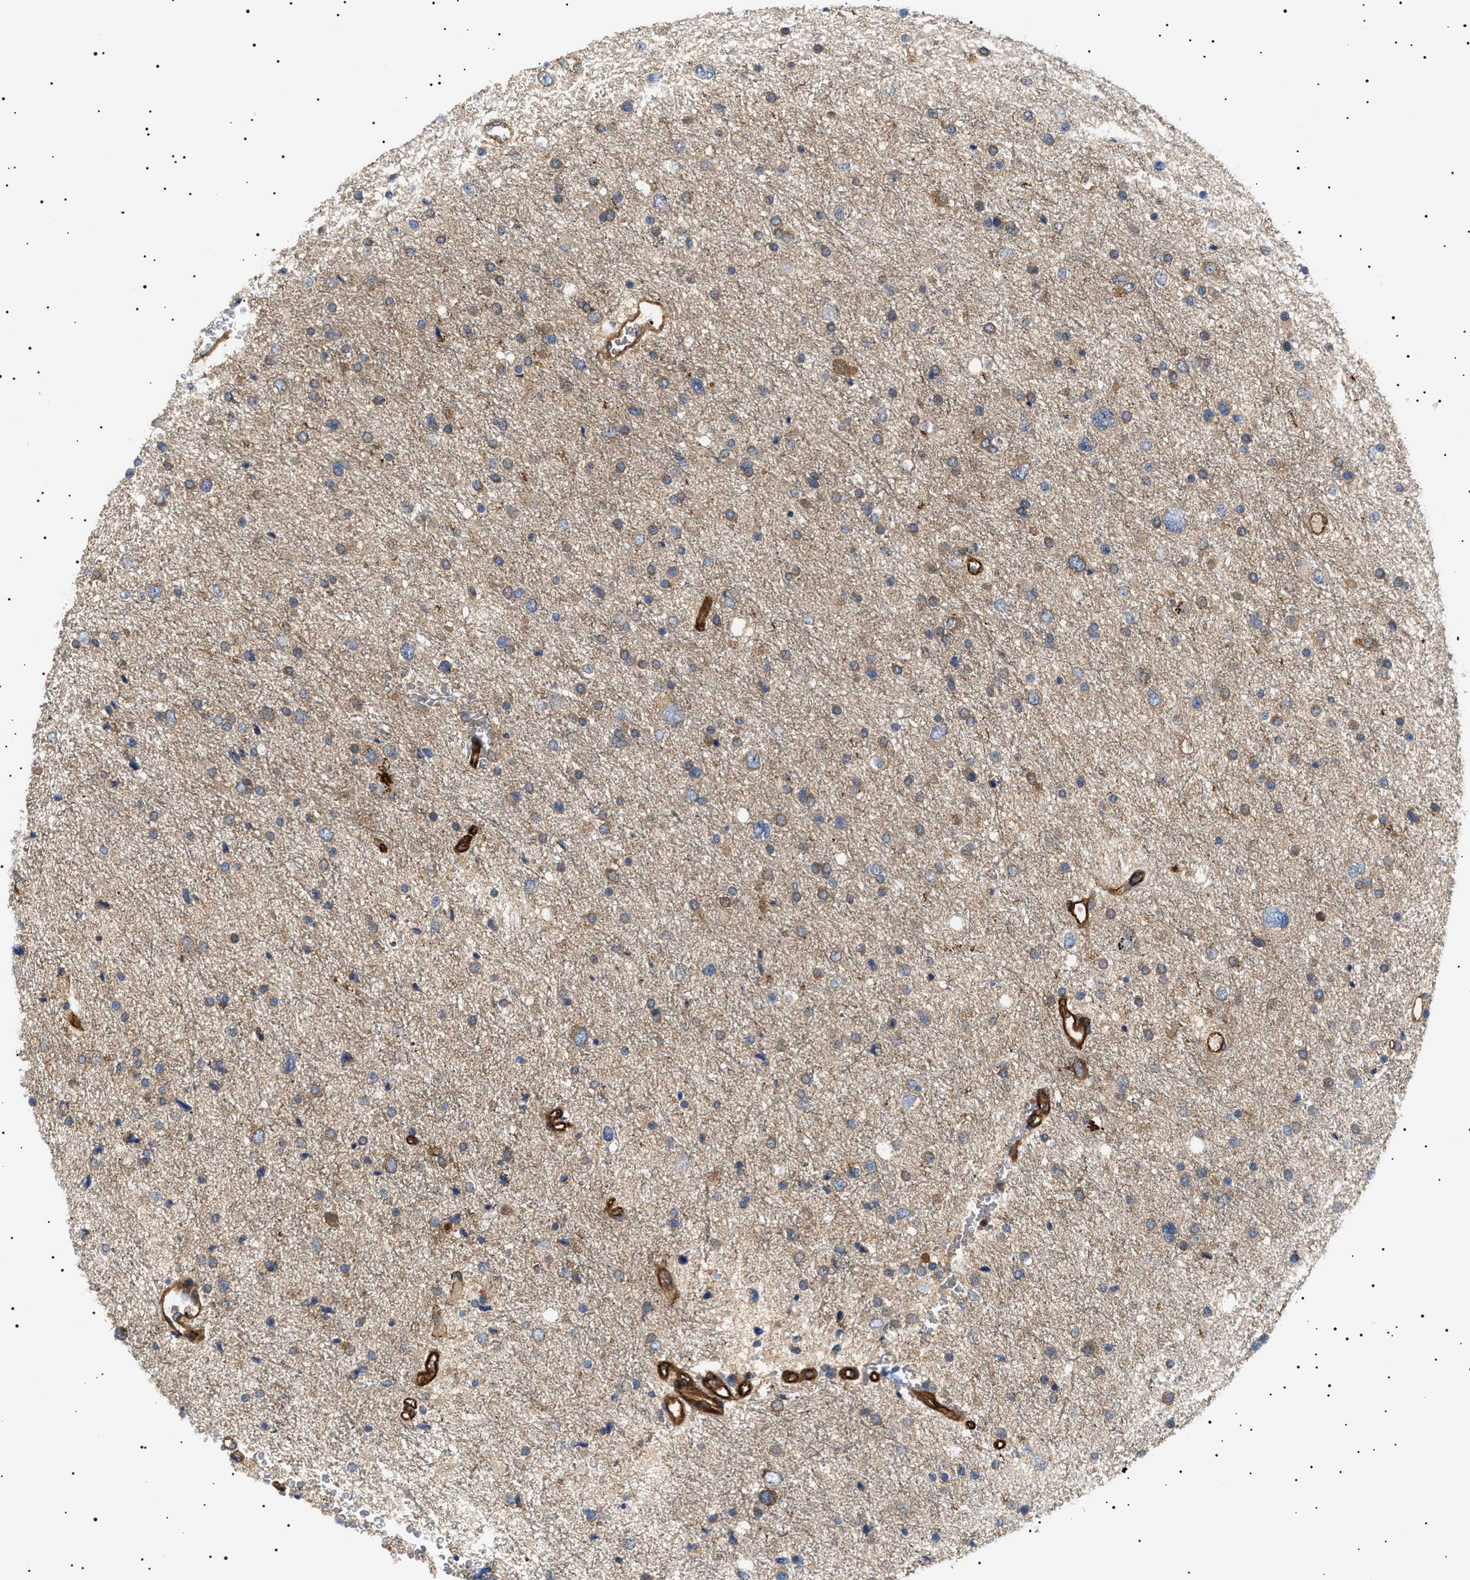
{"staining": {"intensity": "weak", "quantity": "25%-75%", "location": "cytoplasmic/membranous"}, "tissue": "glioma", "cell_type": "Tumor cells", "image_type": "cancer", "snomed": [{"axis": "morphology", "description": "Glioma, malignant, Low grade"}, {"axis": "topography", "description": "Brain"}], "caption": "An image of glioma stained for a protein reveals weak cytoplasmic/membranous brown staining in tumor cells. Nuclei are stained in blue.", "gene": "TPP2", "patient": {"sex": "female", "age": 37}}